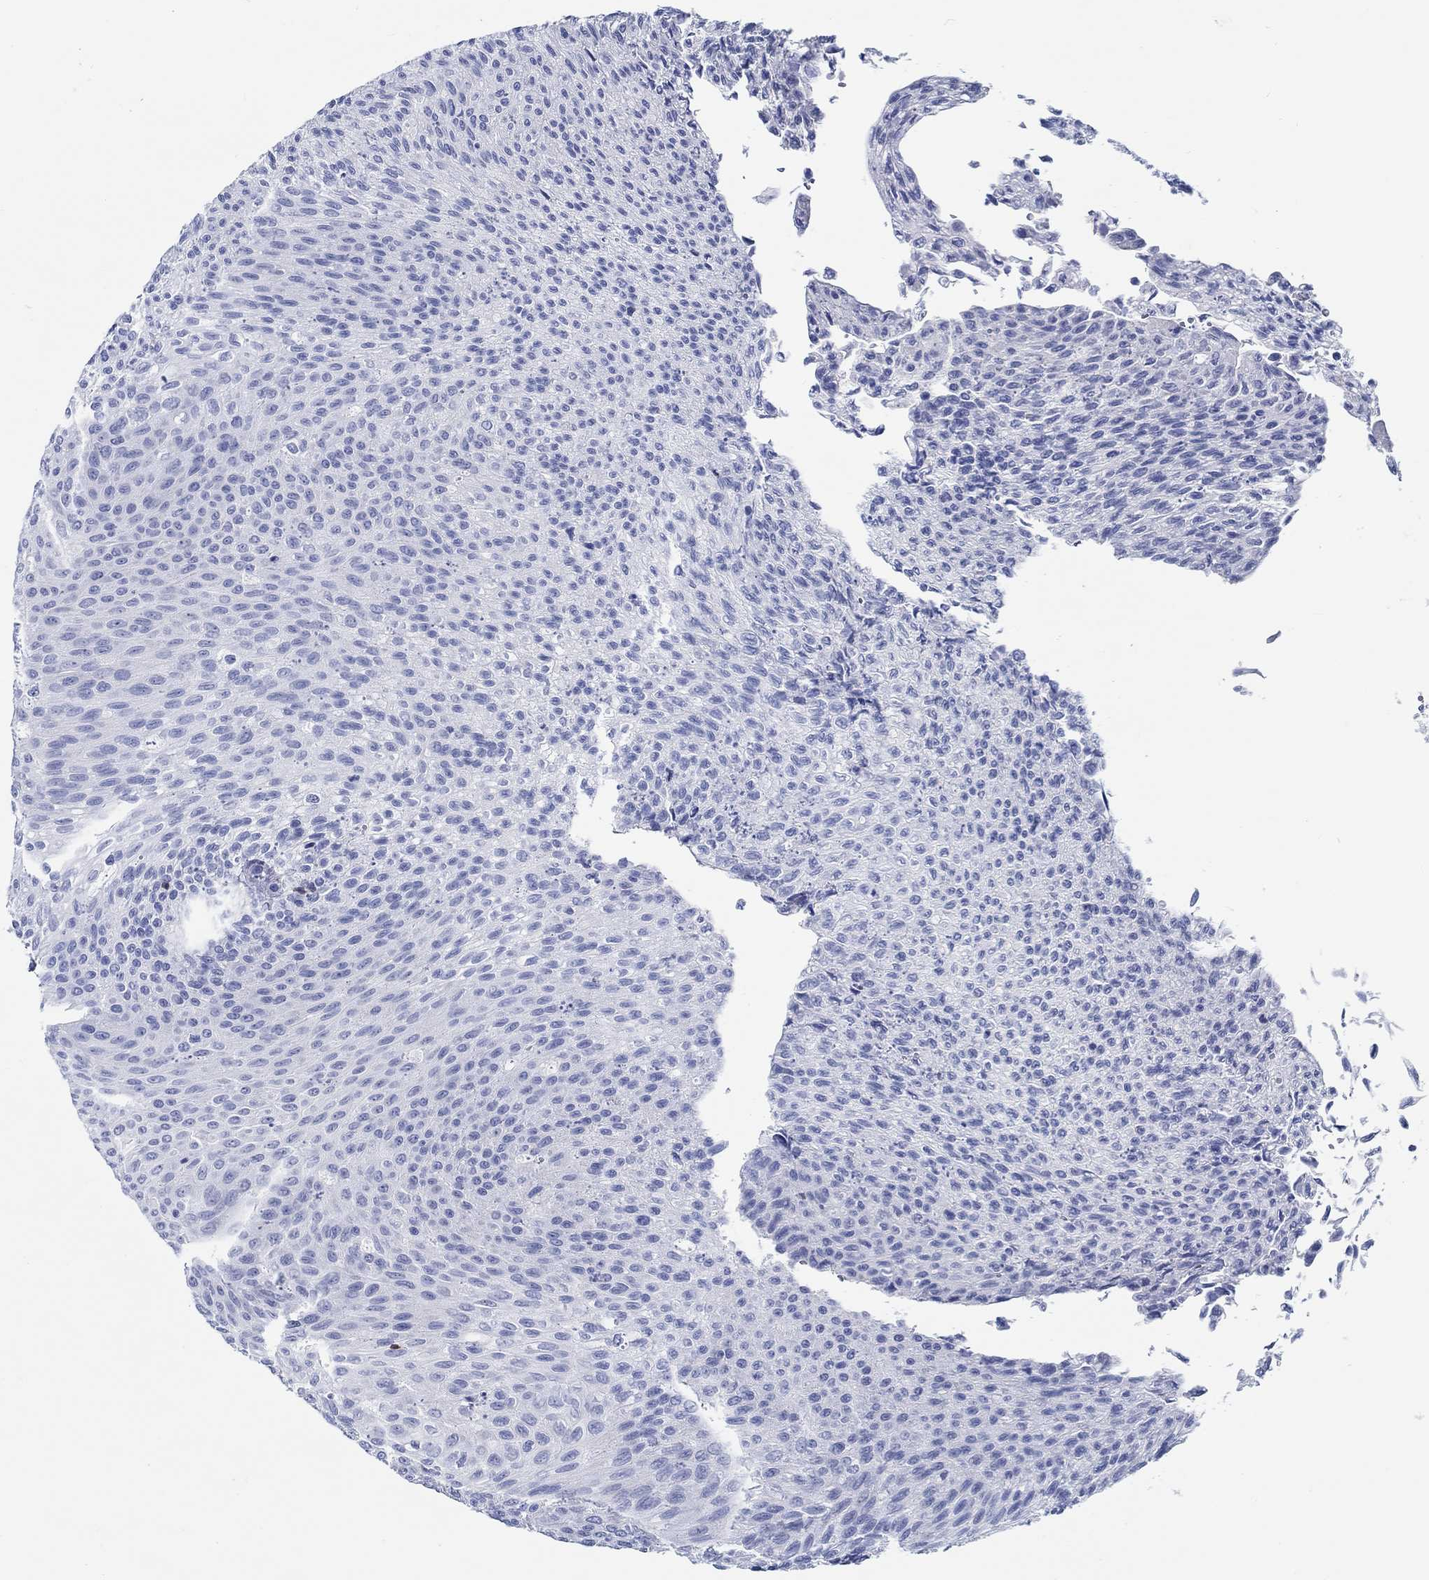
{"staining": {"intensity": "negative", "quantity": "none", "location": "none"}, "tissue": "urothelial cancer", "cell_type": "Tumor cells", "image_type": "cancer", "snomed": [{"axis": "morphology", "description": "Urothelial carcinoma, Low grade"}, {"axis": "topography", "description": "Ureter, NOS"}, {"axis": "topography", "description": "Urinary bladder"}], "caption": "Urothelial carcinoma (low-grade) stained for a protein using immunohistochemistry exhibits no staining tumor cells.", "gene": "FBXO2", "patient": {"sex": "male", "age": 78}}